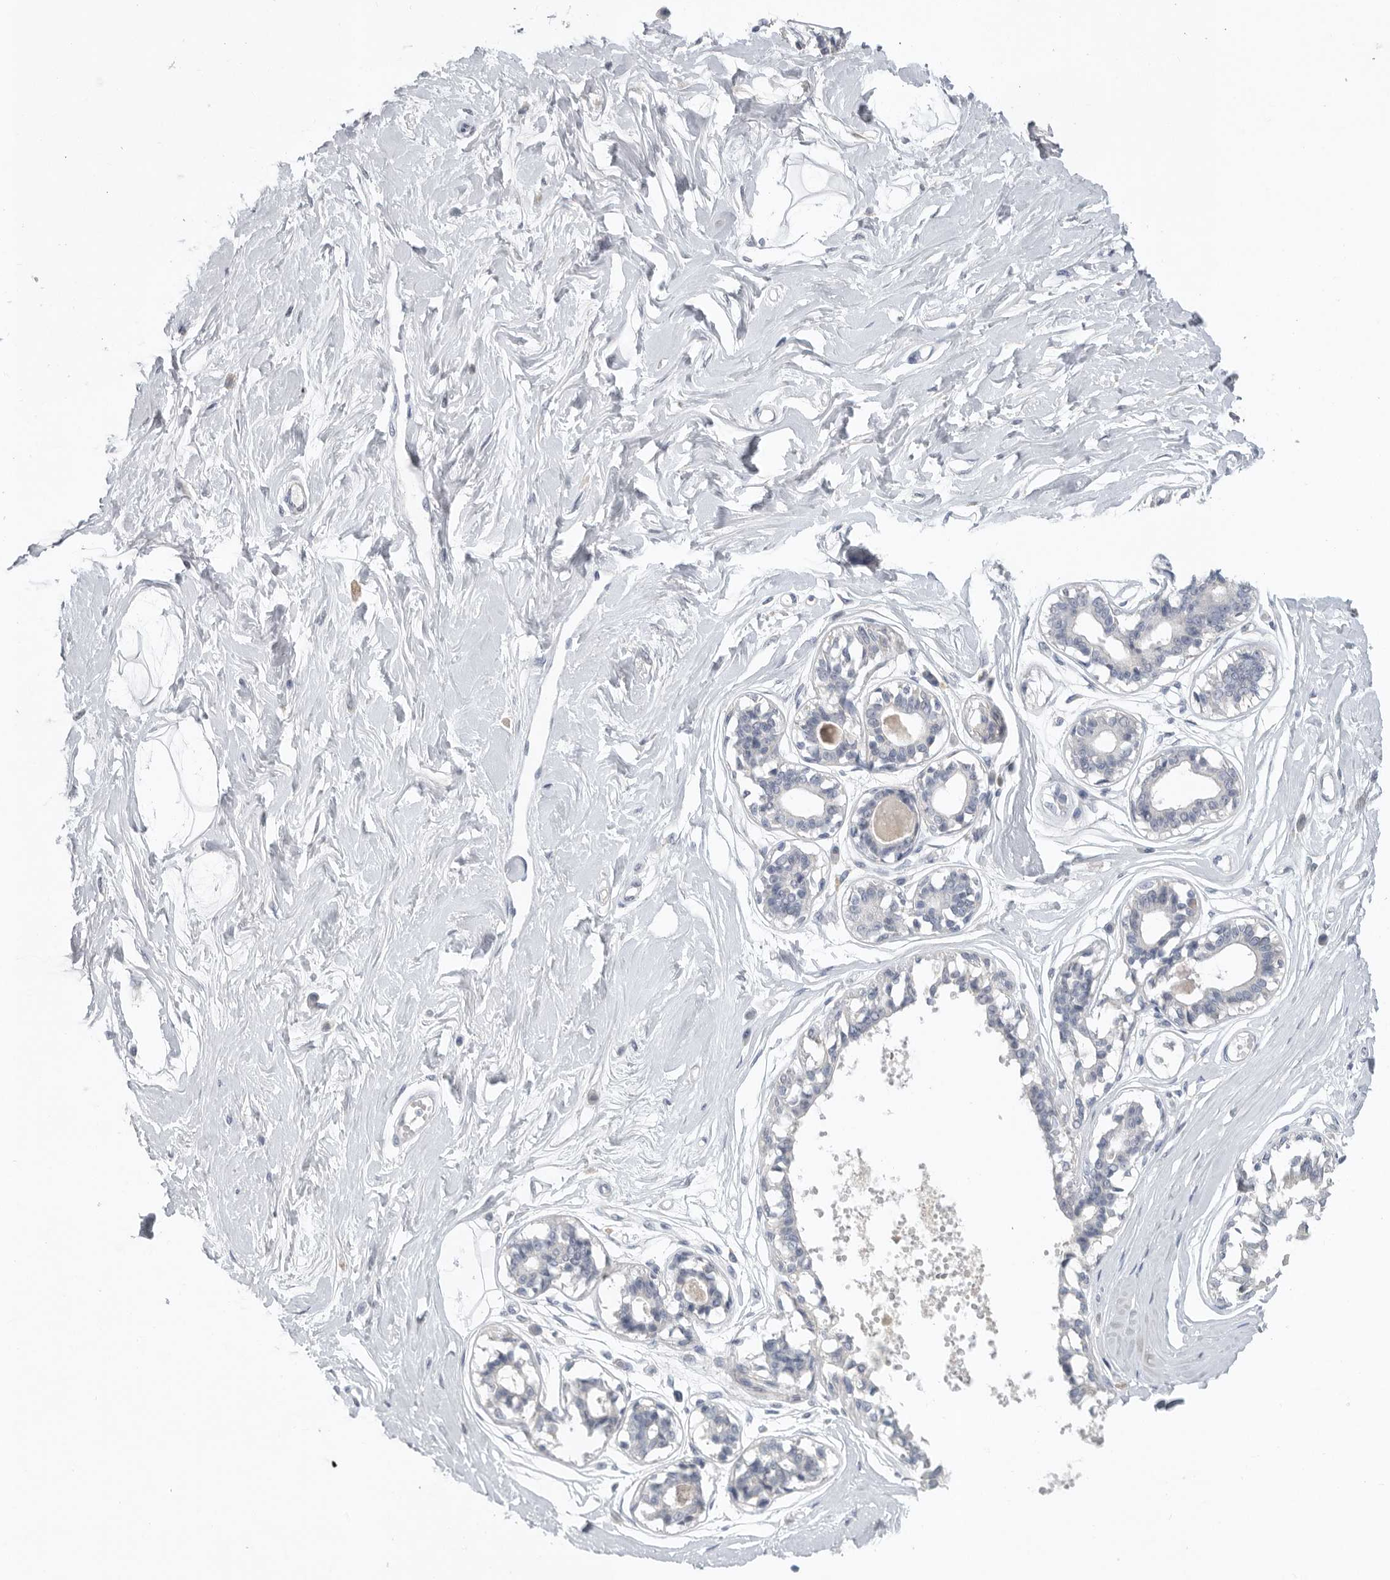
{"staining": {"intensity": "negative", "quantity": "none", "location": "none"}, "tissue": "breast", "cell_type": "Adipocytes", "image_type": "normal", "snomed": [{"axis": "morphology", "description": "Normal tissue, NOS"}, {"axis": "topography", "description": "Breast"}], "caption": "High power microscopy histopathology image of an immunohistochemistry histopathology image of normal breast, revealing no significant positivity in adipocytes. Brightfield microscopy of immunohistochemistry (IHC) stained with DAB (brown) and hematoxylin (blue), captured at high magnification.", "gene": "REG4", "patient": {"sex": "female", "age": 45}}